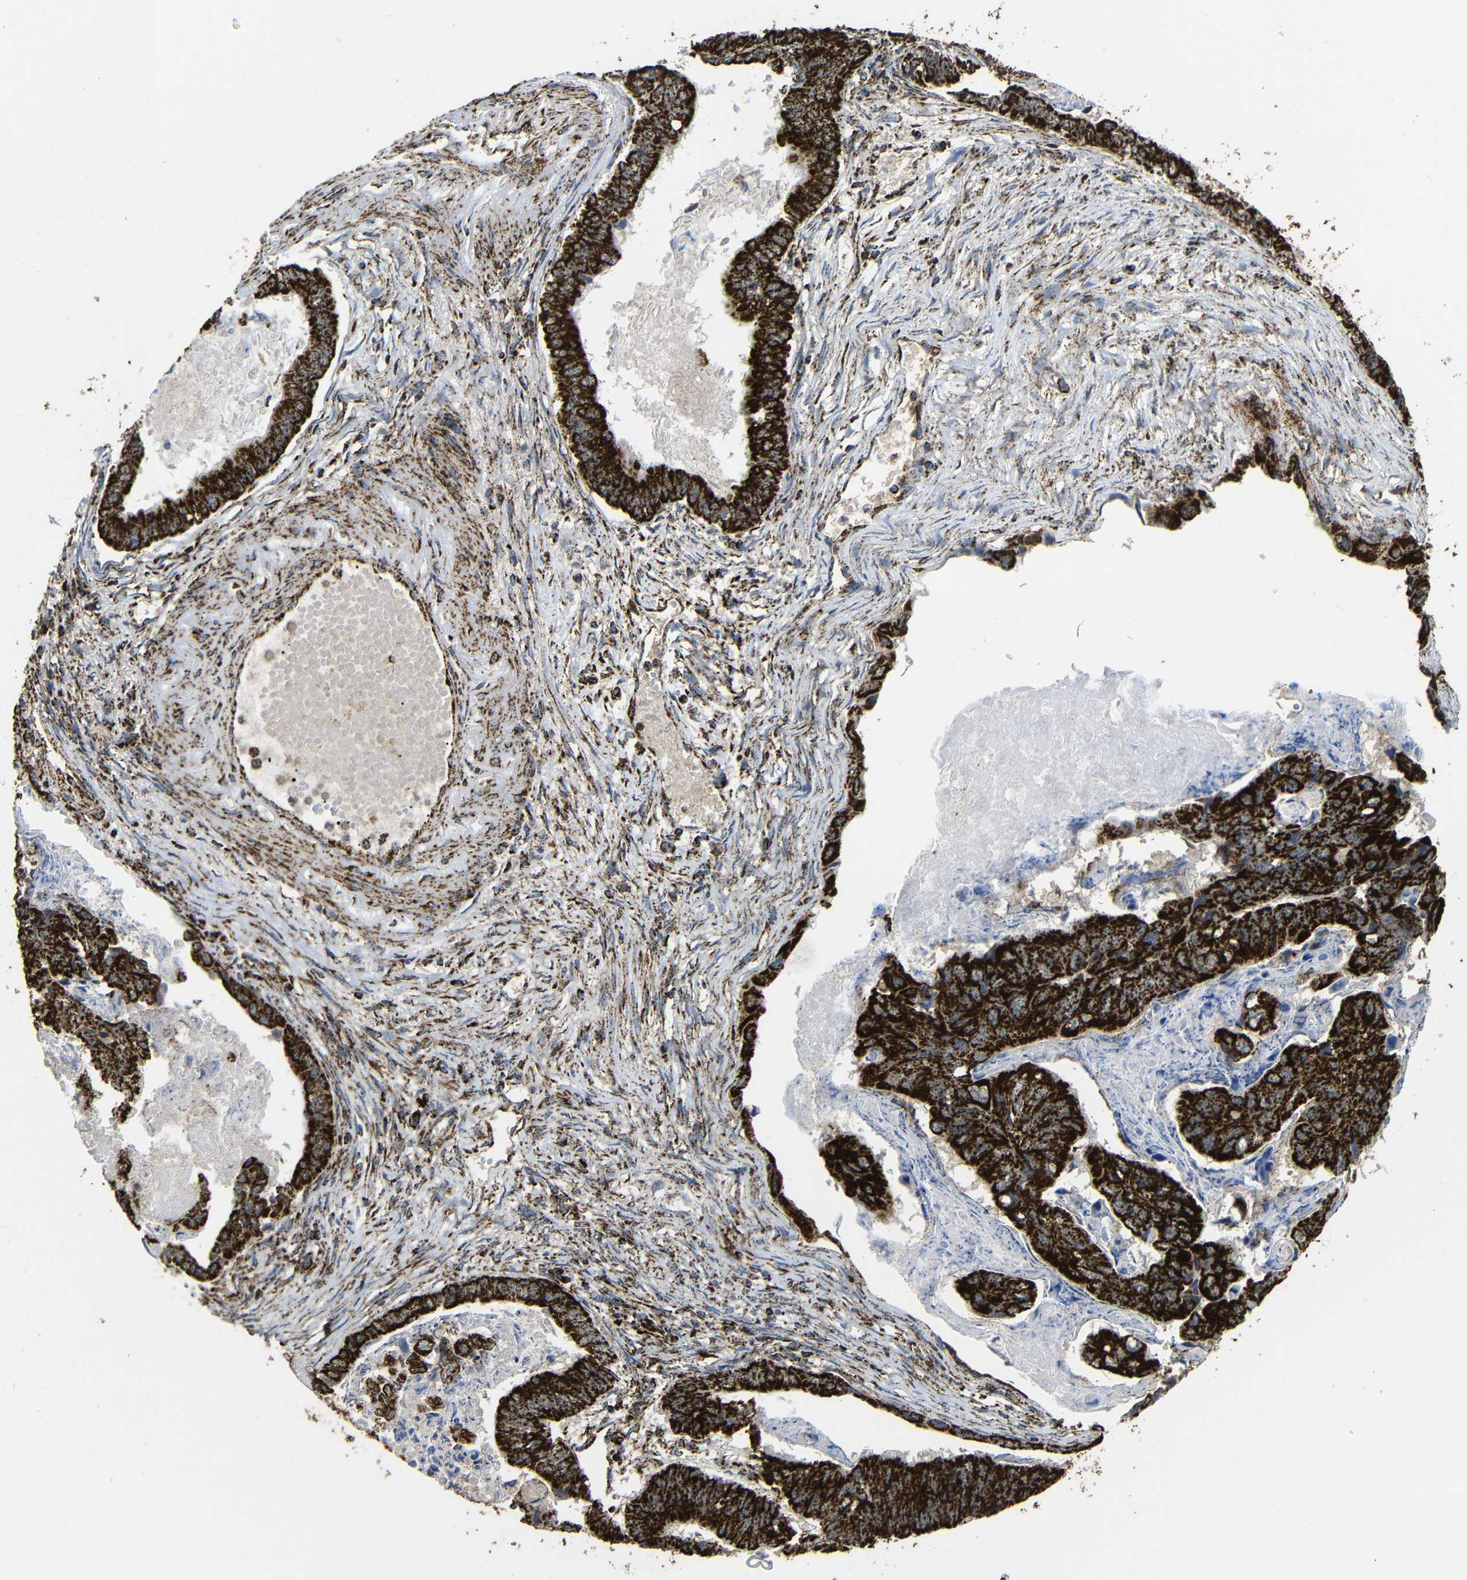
{"staining": {"intensity": "strong", "quantity": ">75%", "location": "cytoplasmic/membranous"}, "tissue": "stomach cancer", "cell_type": "Tumor cells", "image_type": "cancer", "snomed": [{"axis": "morphology", "description": "Adenocarcinoma, NOS"}, {"axis": "topography", "description": "Stomach, lower"}], "caption": "A photomicrograph of stomach cancer (adenocarcinoma) stained for a protein exhibits strong cytoplasmic/membranous brown staining in tumor cells.", "gene": "ATP5F1A", "patient": {"sex": "male", "age": 77}}